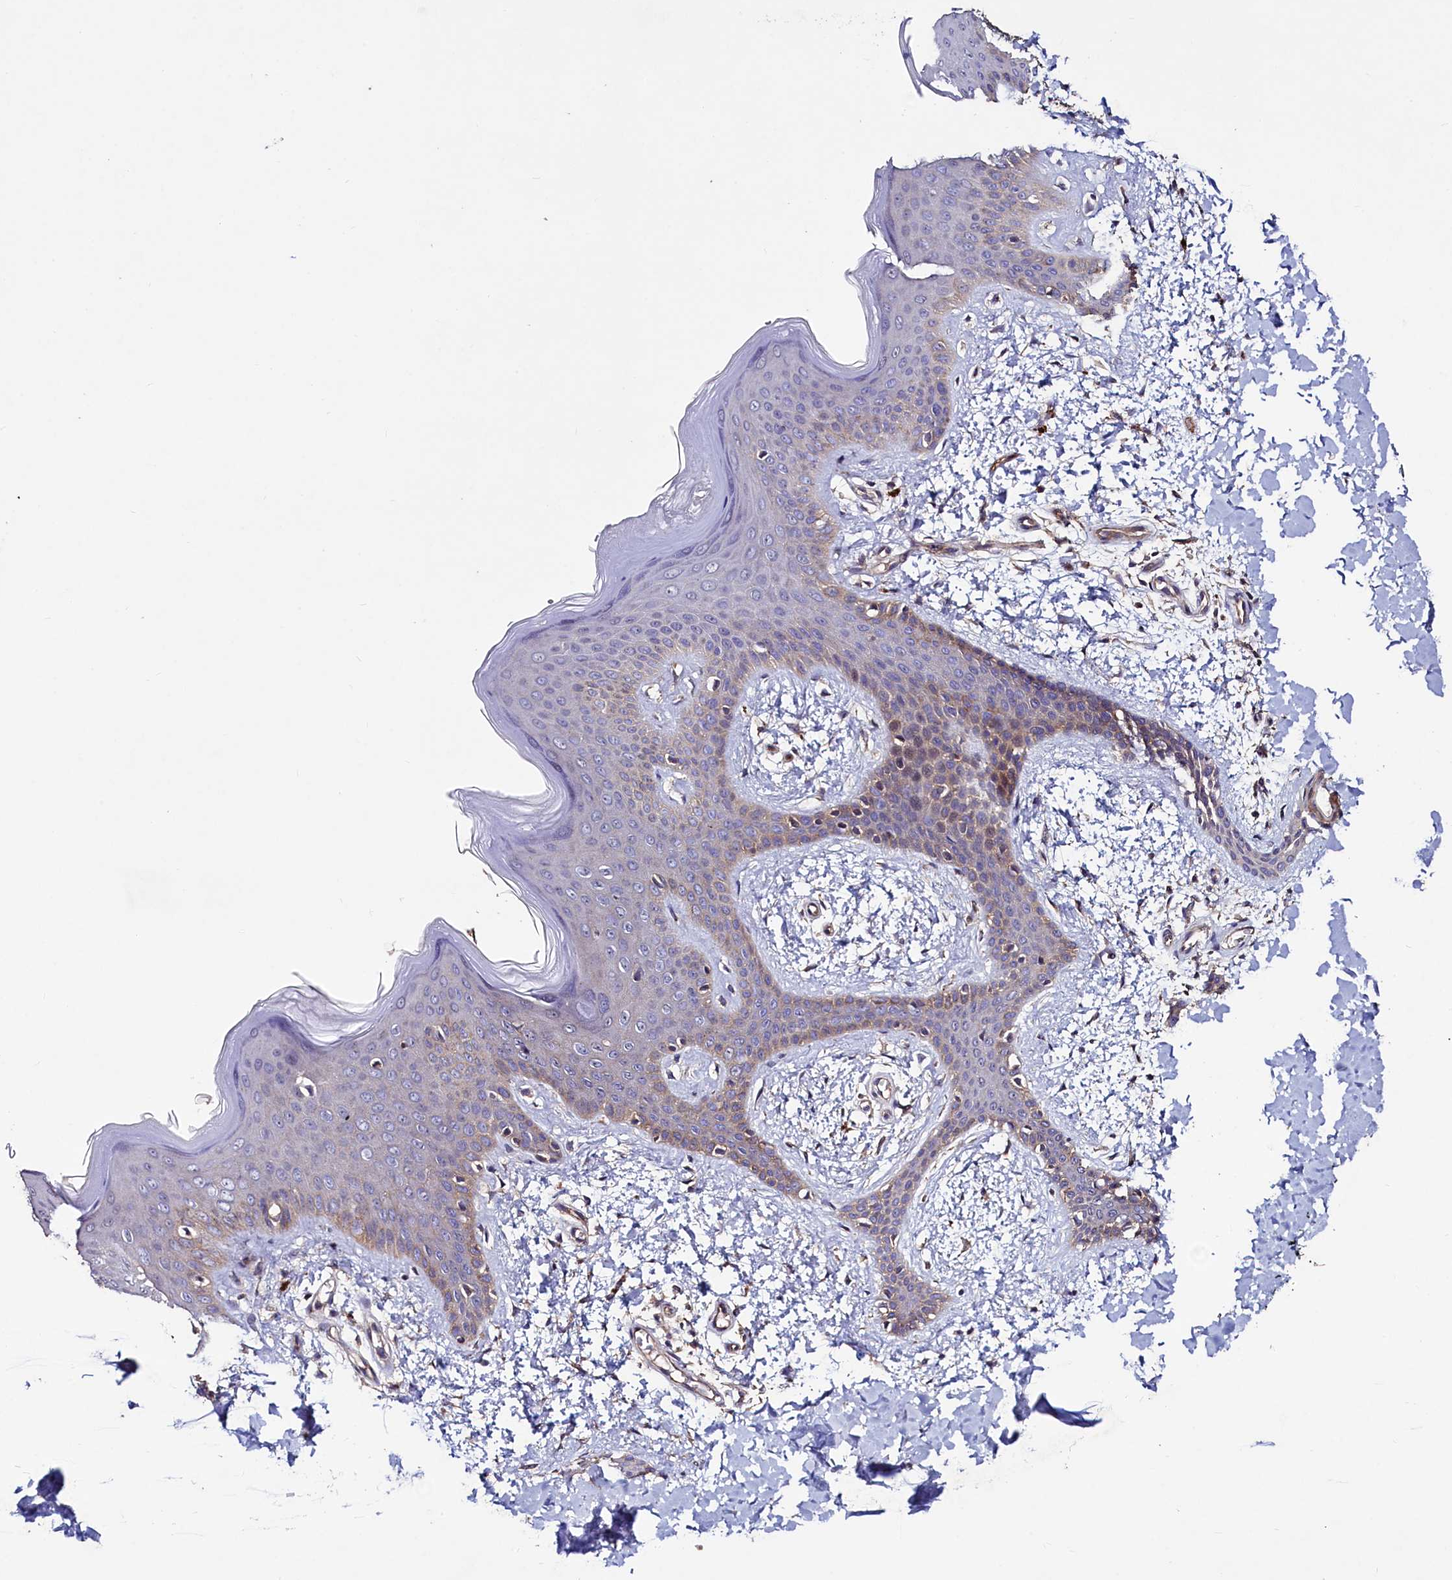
{"staining": {"intensity": "moderate", "quantity": ">75%", "location": "cytoplasmic/membranous"}, "tissue": "skin", "cell_type": "Fibroblasts", "image_type": "normal", "snomed": [{"axis": "morphology", "description": "Normal tissue, NOS"}, {"axis": "topography", "description": "Skin"}], "caption": "DAB immunohistochemical staining of normal skin shows moderate cytoplasmic/membranous protein expression in about >75% of fibroblasts. The staining was performed using DAB to visualize the protein expression in brown, while the nuclei were stained in blue with hematoxylin (Magnification: 20x).", "gene": "PALM", "patient": {"sex": "male", "age": 36}}